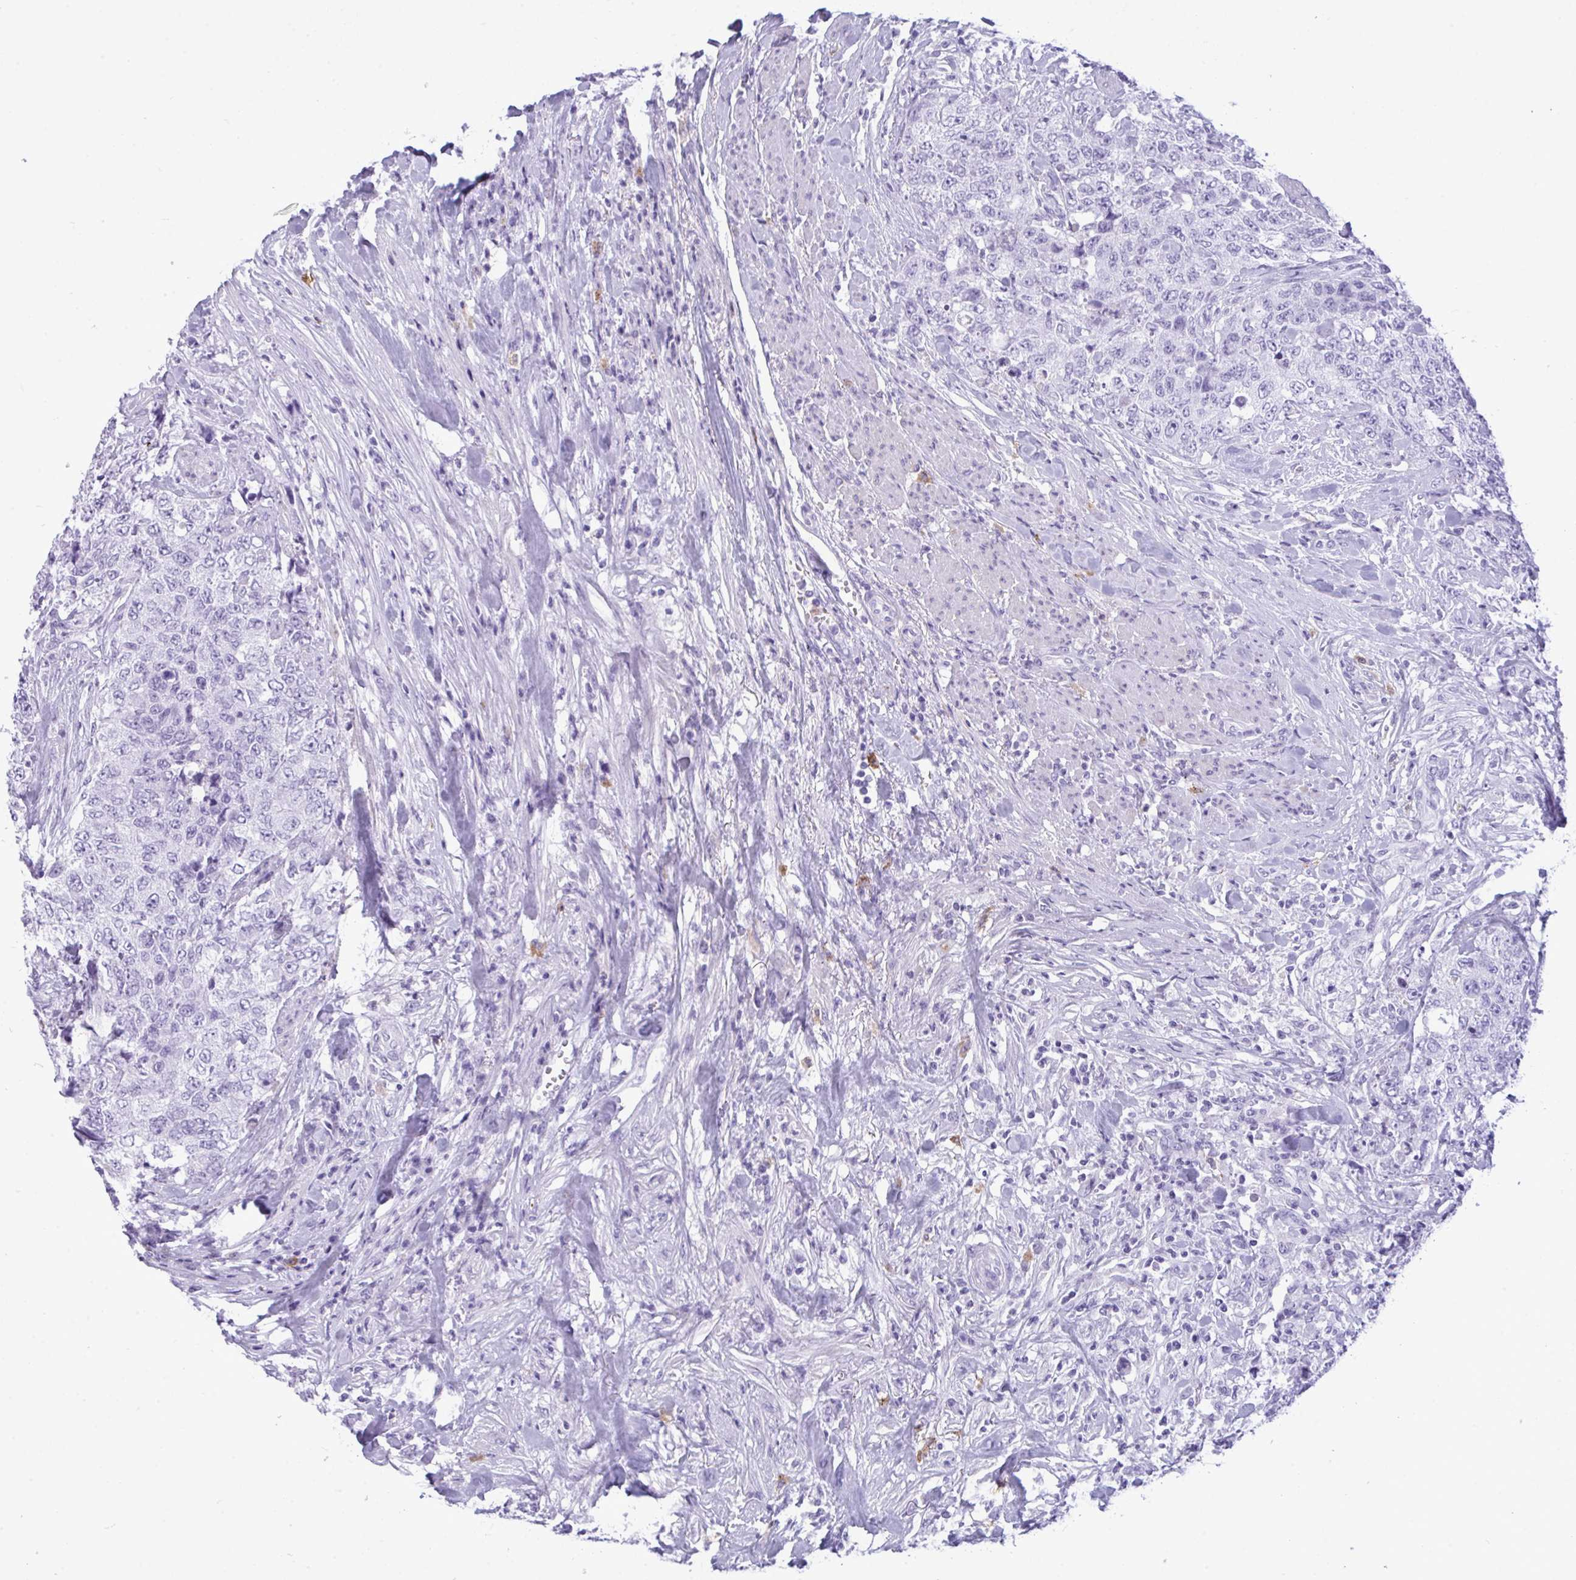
{"staining": {"intensity": "negative", "quantity": "none", "location": "none"}, "tissue": "urothelial cancer", "cell_type": "Tumor cells", "image_type": "cancer", "snomed": [{"axis": "morphology", "description": "Urothelial carcinoma, High grade"}, {"axis": "topography", "description": "Urinary bladder"}], "caption": "Immunohistochemical staining of high-grade urothelial carcinoma shows no significant staining in tumor cells.", "gene": "ARHGAP42", "patient": {"sex": "female", "age": 78}}